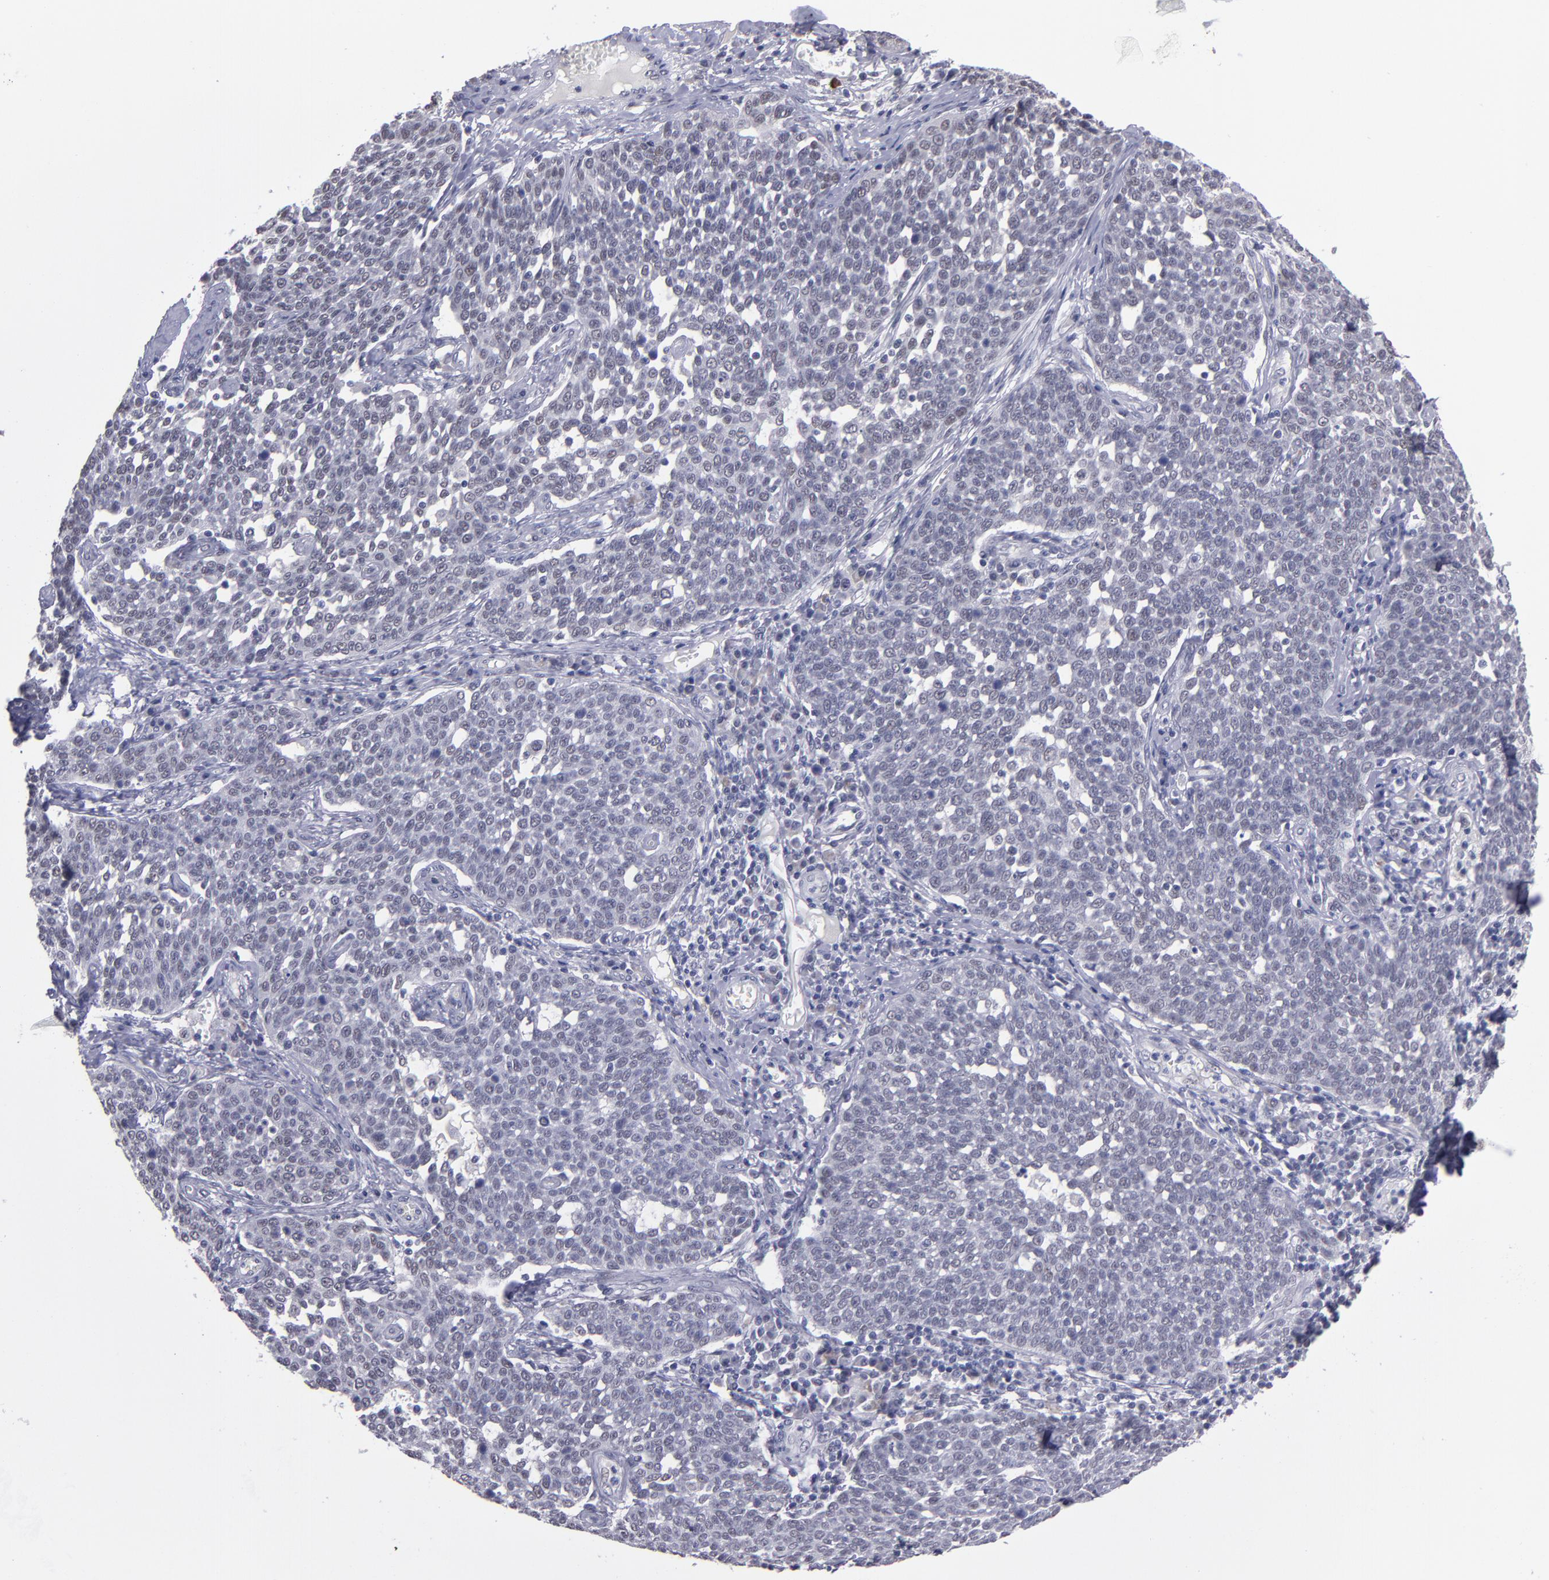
{"staining": {"intensity": "weak", "quantity": "<25%", "location": "nuclear"}, "tissue": "cervical cancer", "cell_type": "Tumor cells", "image_type": "cancer", "snomed": [{"axis": "morphology", "description": "Squamous cell carcinoma, NOS"}, {"axis": "topography", "description": "Cervix"}], "caption": "This is a micrograph of IHC staining of cervical squamous cell carcinoma, which shows no expression in tumor cells.", "gene": "OTUB2", "patient": {"sex": "female", "age": 34}}